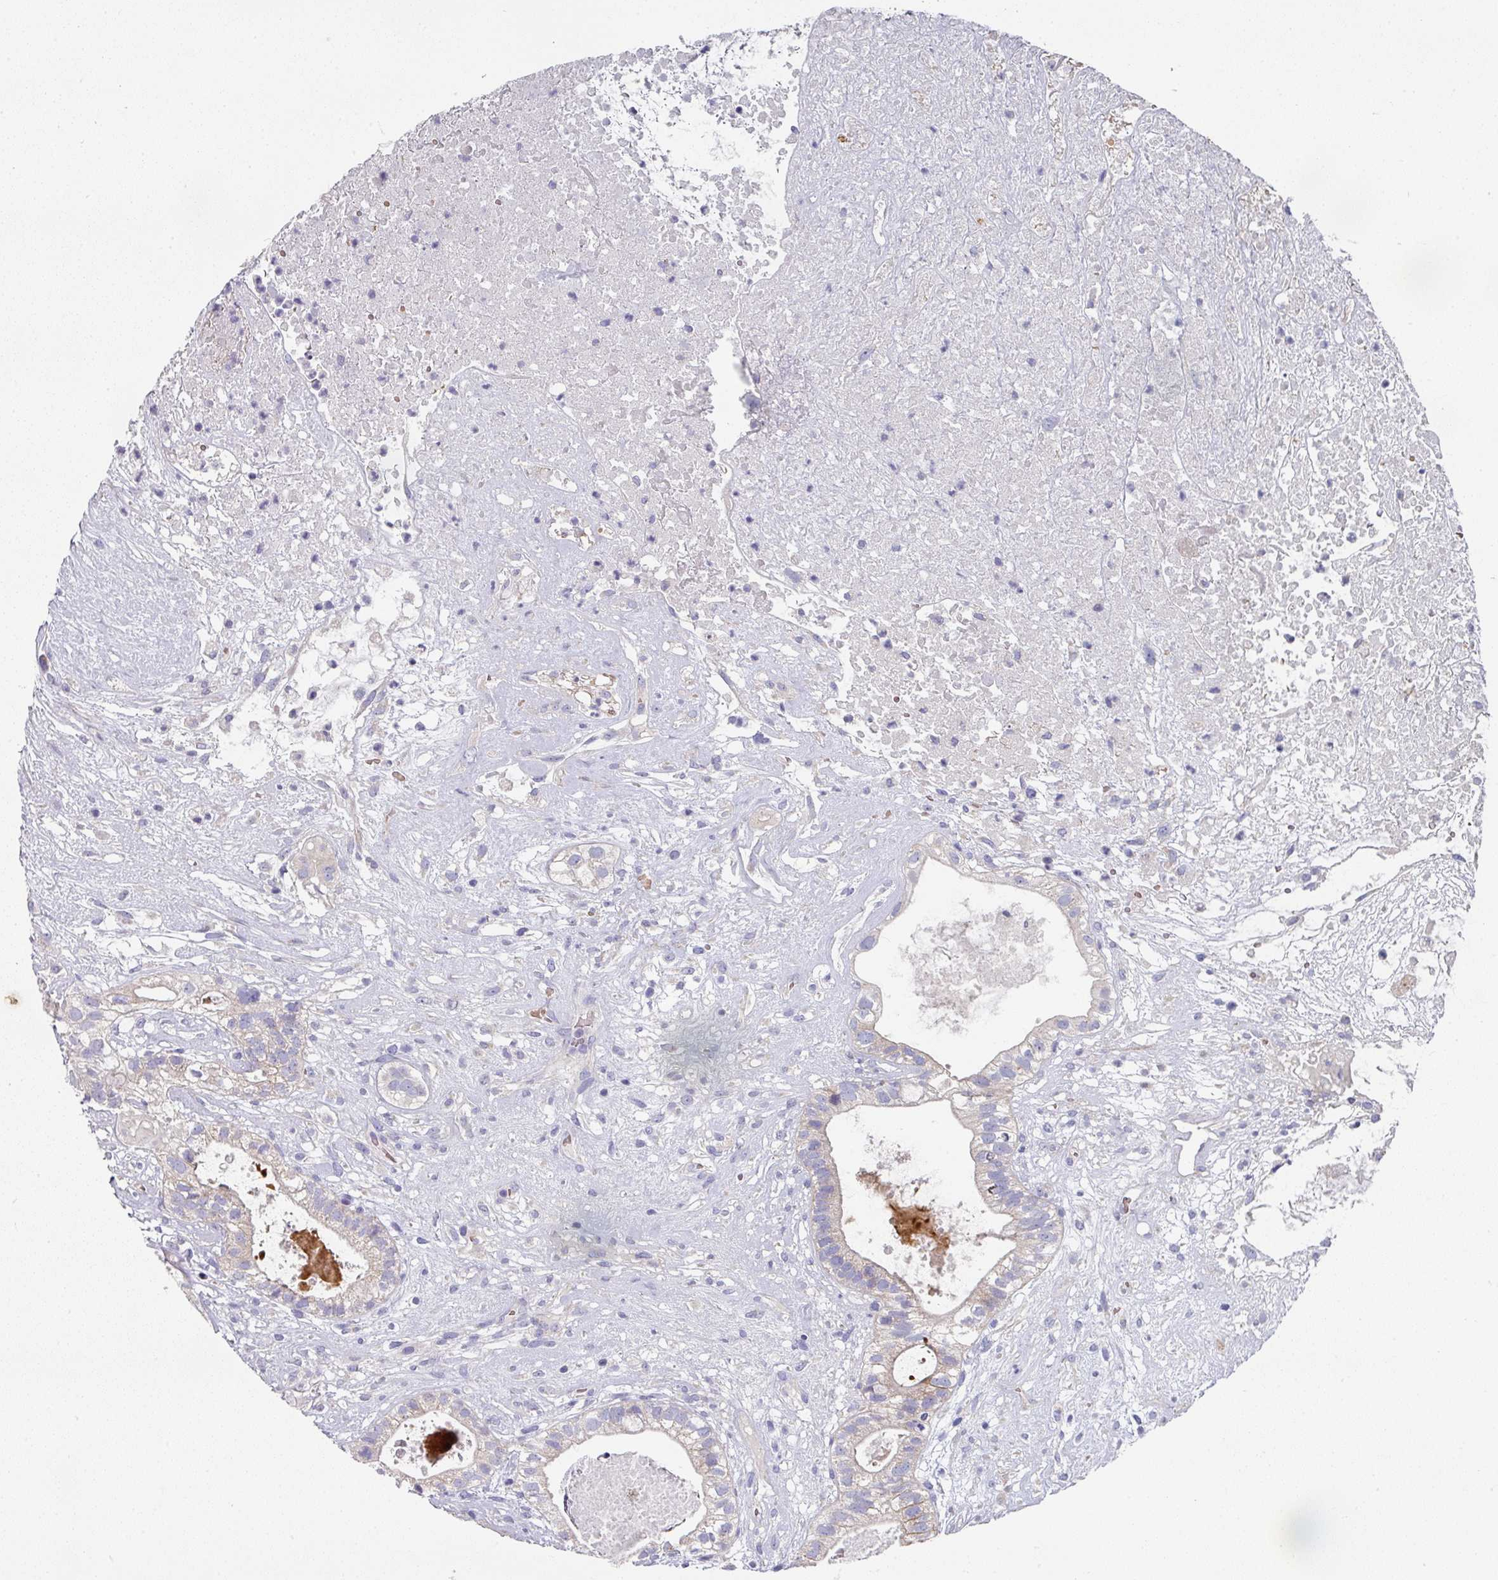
{"staining": {"intensity": "negative", "quantity": "none", "location": "none"}, "tissue": "testis cancer", "cell_type": "Tumor cells", "image_type": "cancer", "snomed": [{"axis": "morphology", "description": "Seminoma, NOS"}, {"axis": "morphology", "description": "Carcinoma, Embryonal, NOS"}, {"axis": "topography", "description": "Testis"}], "caption": "IHC image of neoplastic tissue: human embryonal carcinoma (testis) stained with DAB shows no significant protein expression in tumor cells.", "gene": "PYROXD2", "patient": {"sex": "male", "age": 41}}